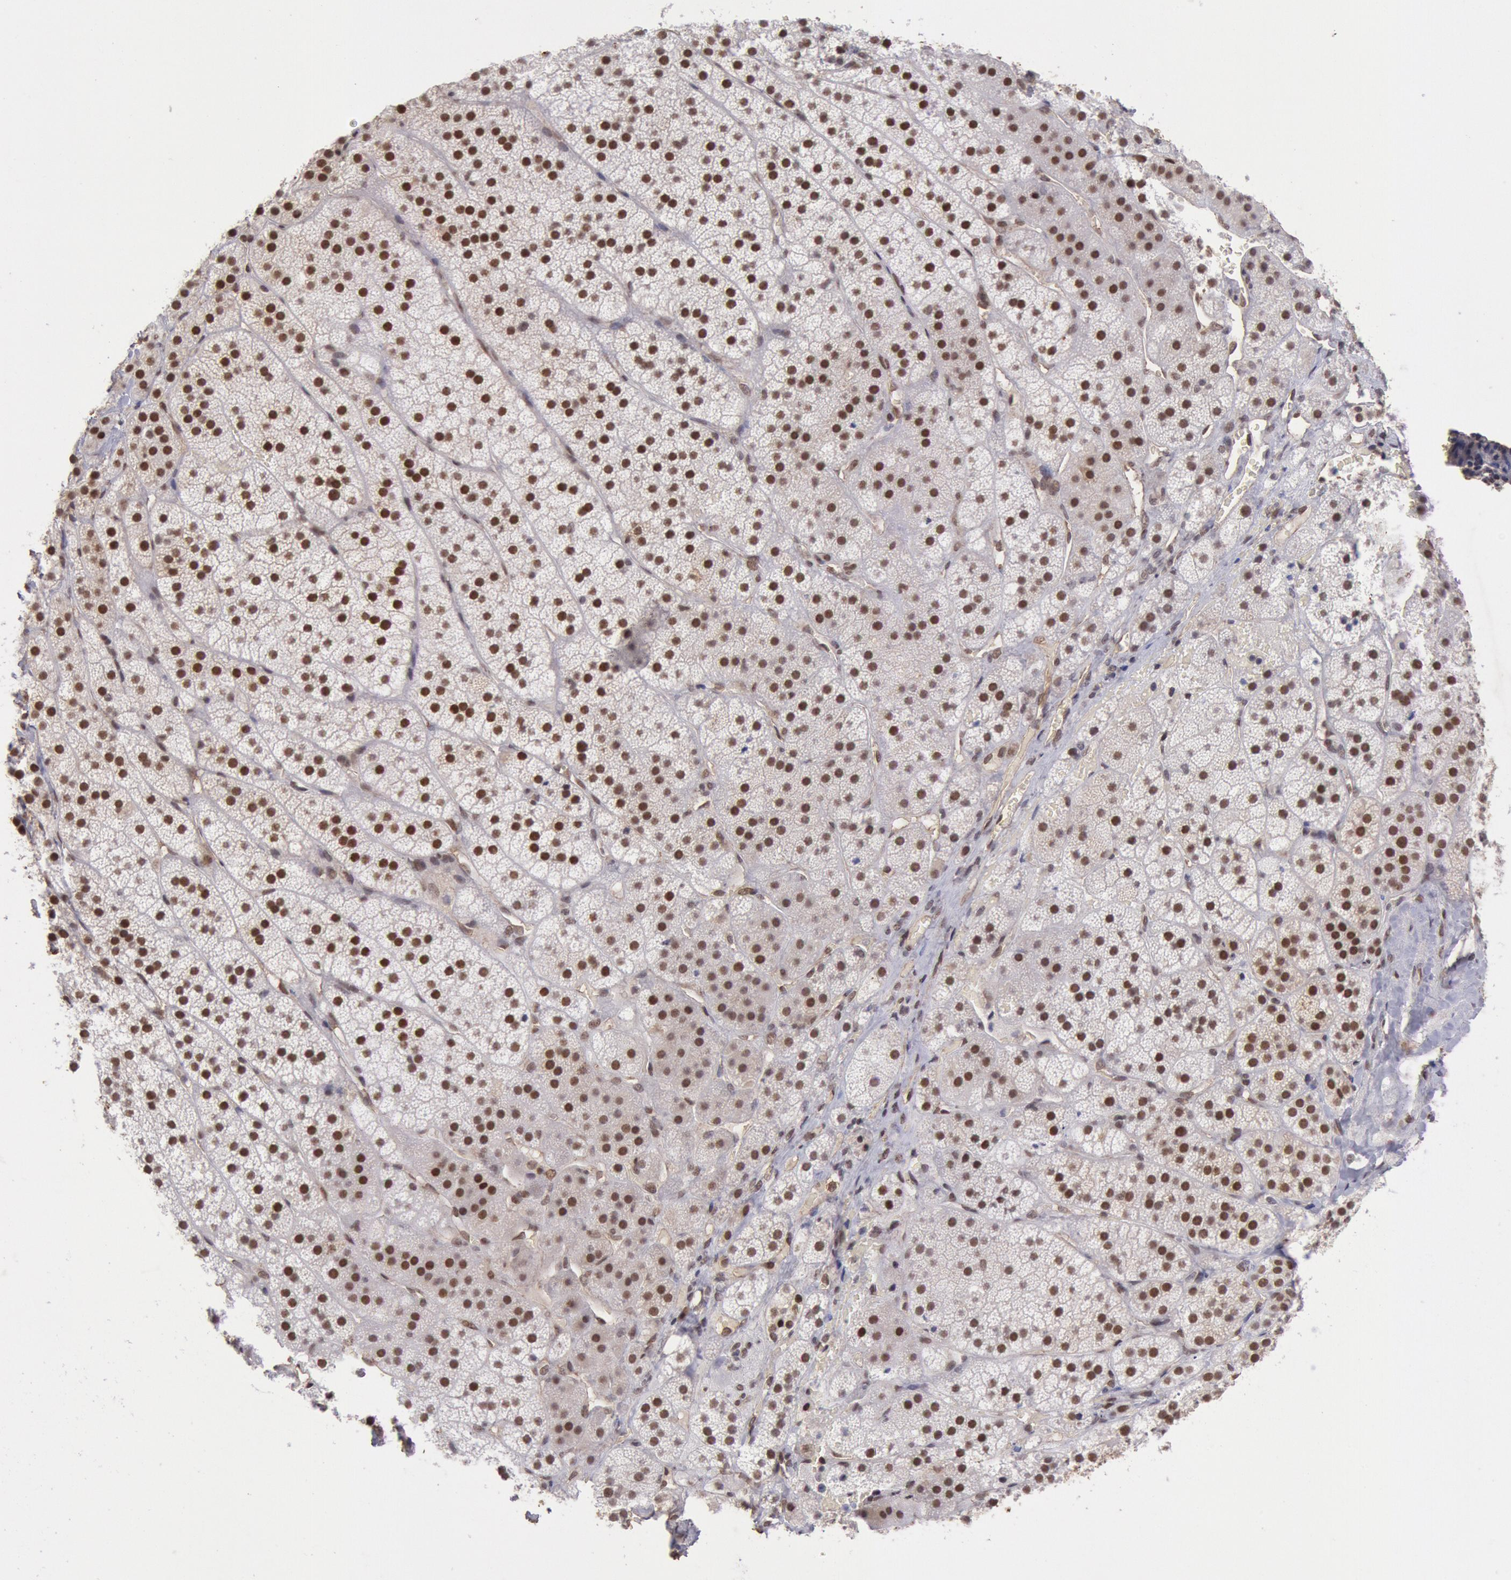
{"staining": {"intensity": "strong", "quantity": ">75%", "location": "nuclear"}, "tissue": "adrenal gland", "cell_type": "Glandular cells", "image_type": "normal", "snomed": [{"axis": "morphology", "description": "Normal tissue, NOS"}, {"axis": "topography", "description": "Adrenal gland"}], "caption": "A histopathology image of adrenal gland stained for a protein demonstrates strong nuclear brown staining in glandular cells. The staining was performed using DAB, with brown indicating positive protein expression. Nuclei are stained blue with hematoxylin.", "gene": "CDKN2B", "patient": {"sex": "female", "age": 44}}